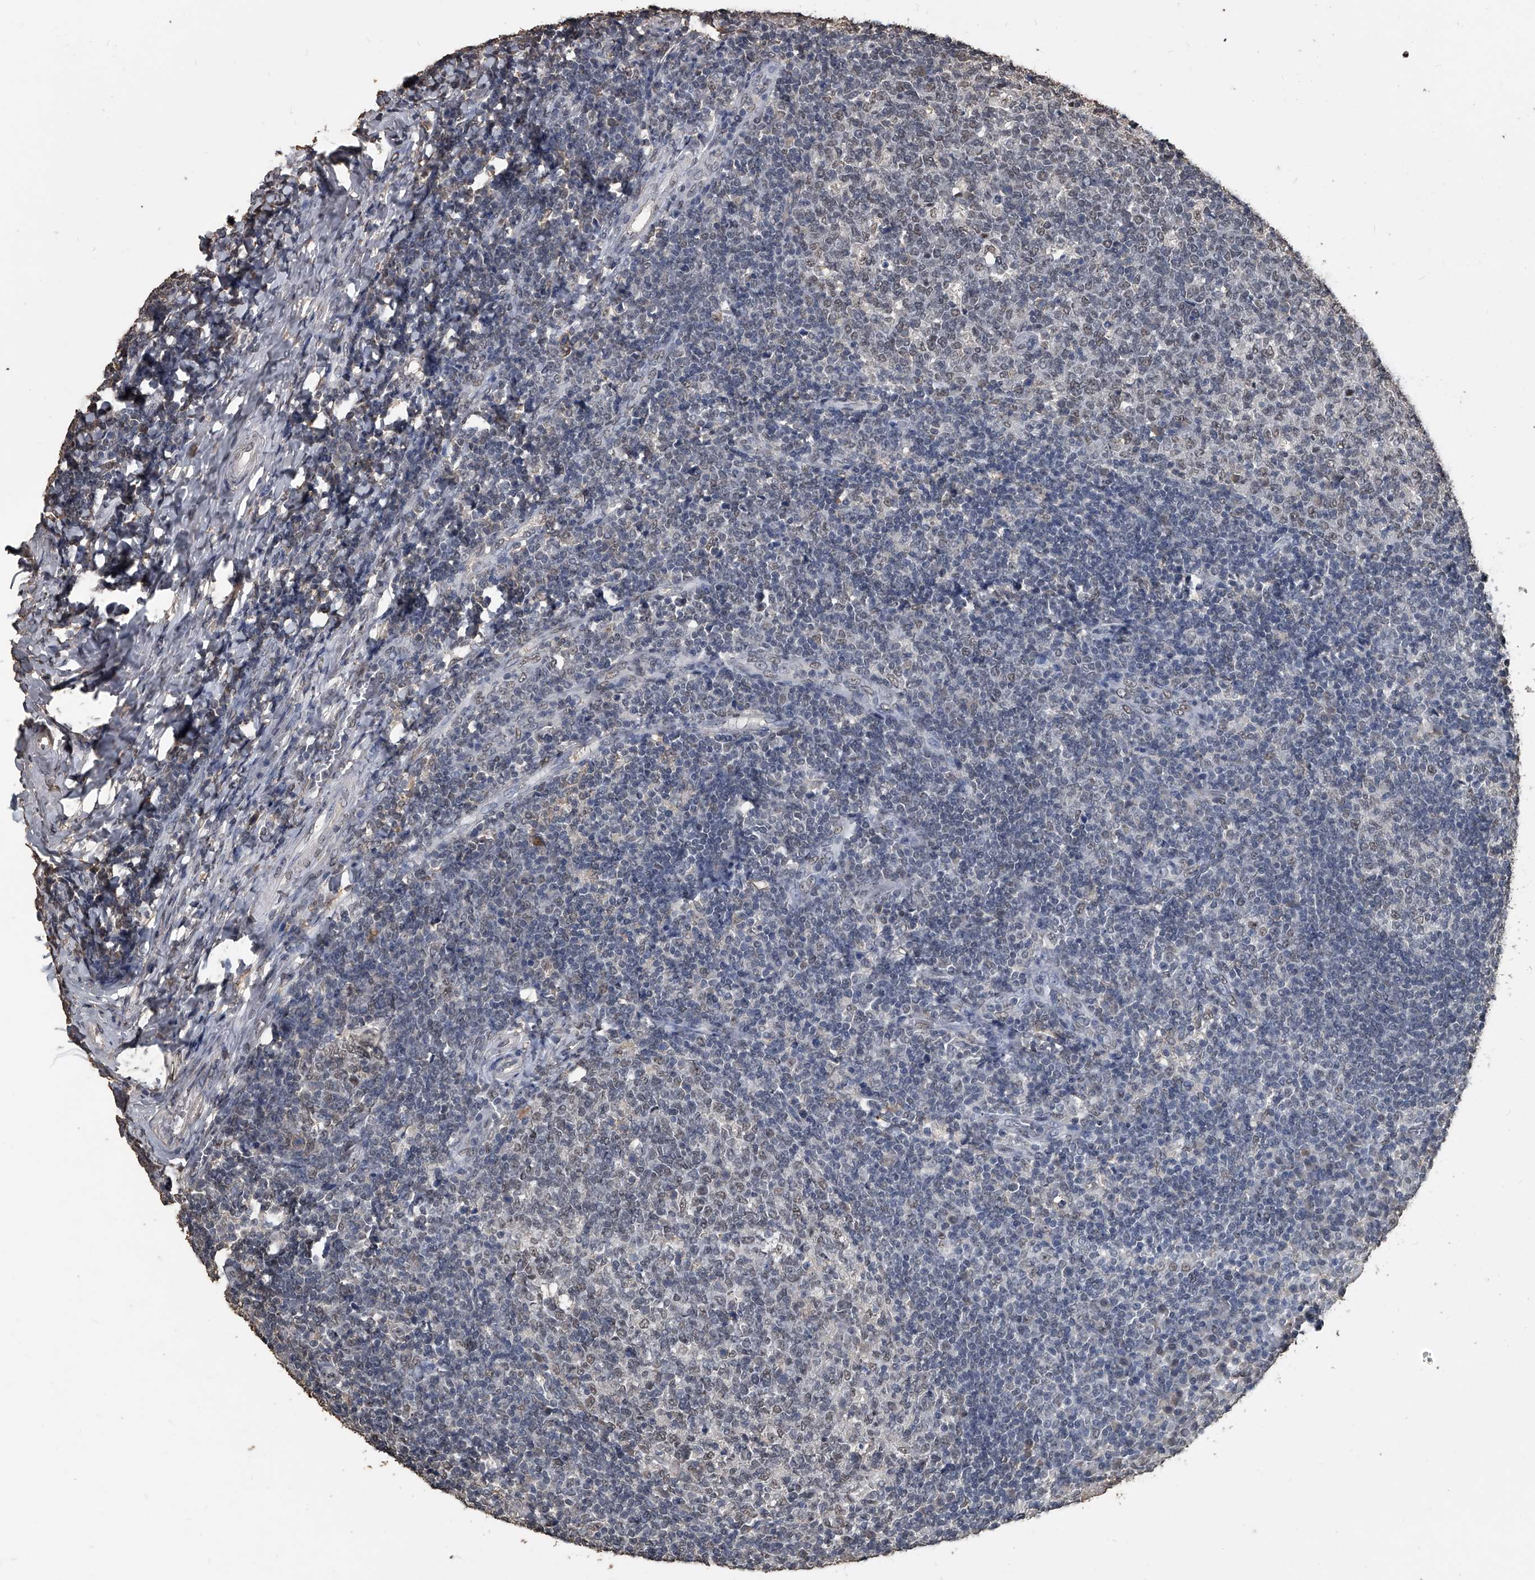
{"staining": {"intensity": "moderate", "quantity": "25%-75%", "location": "nuclear"}, "tissue": "tonsil", "cell_type": "Germinal center cells", "image_type": "normal", "snomed": [{"axis": "morphology", "description": "Normal tissue, NOS"}, {"axis": "topography", "description": "Tonsil"}], "caption": "An immunohistochemistry (IHC) photomicrograph of benign tissue is shown. Protein staining in brown shows moderate nuclear positivity in tonsil within germinal center cells.", "gene": "MATR3", "patient": {"sex": "female", "age": 19}}